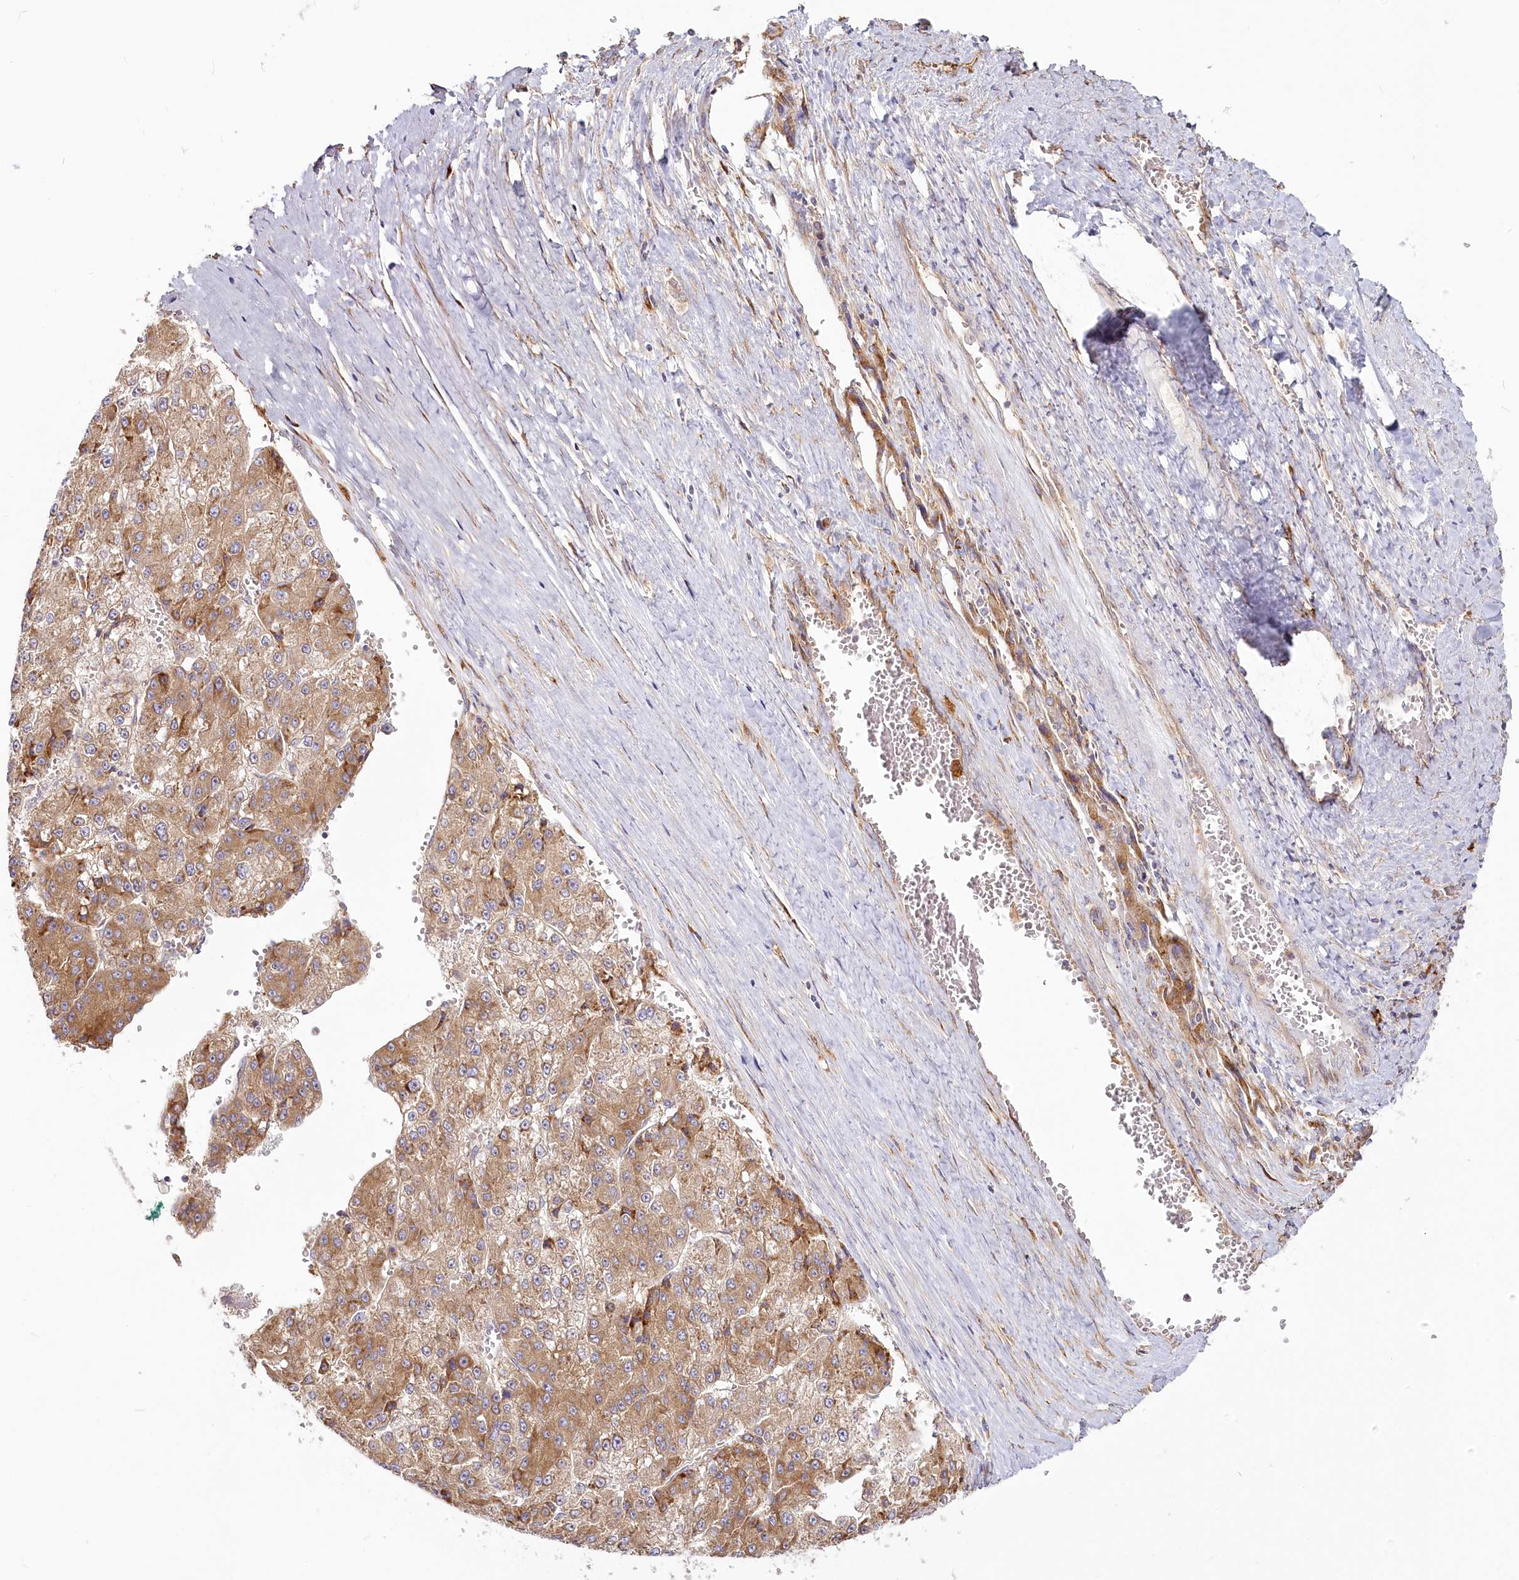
{"staining": {"intensity": "moderate", "quantity": ">75%", "location": "cytoplasmic/membranous"}, "tissue": "liver cancer", "cell_type": "Tumor cells", "image_type": "cancer", "snomed": [{"axis": "morphology", "description": "Carcinoma, Hepatocellular, NOS"}, {"axis": "topography", "description": "Liver"}], "caption": "A high-resolution micrograph shows IHC staining of liver cancer, which displays moderate cytoplasmic/membranous staining in approximately >75% of tumor cells.", "gene": "HARS2", "patient": {"sex": "female", "age": 73}}